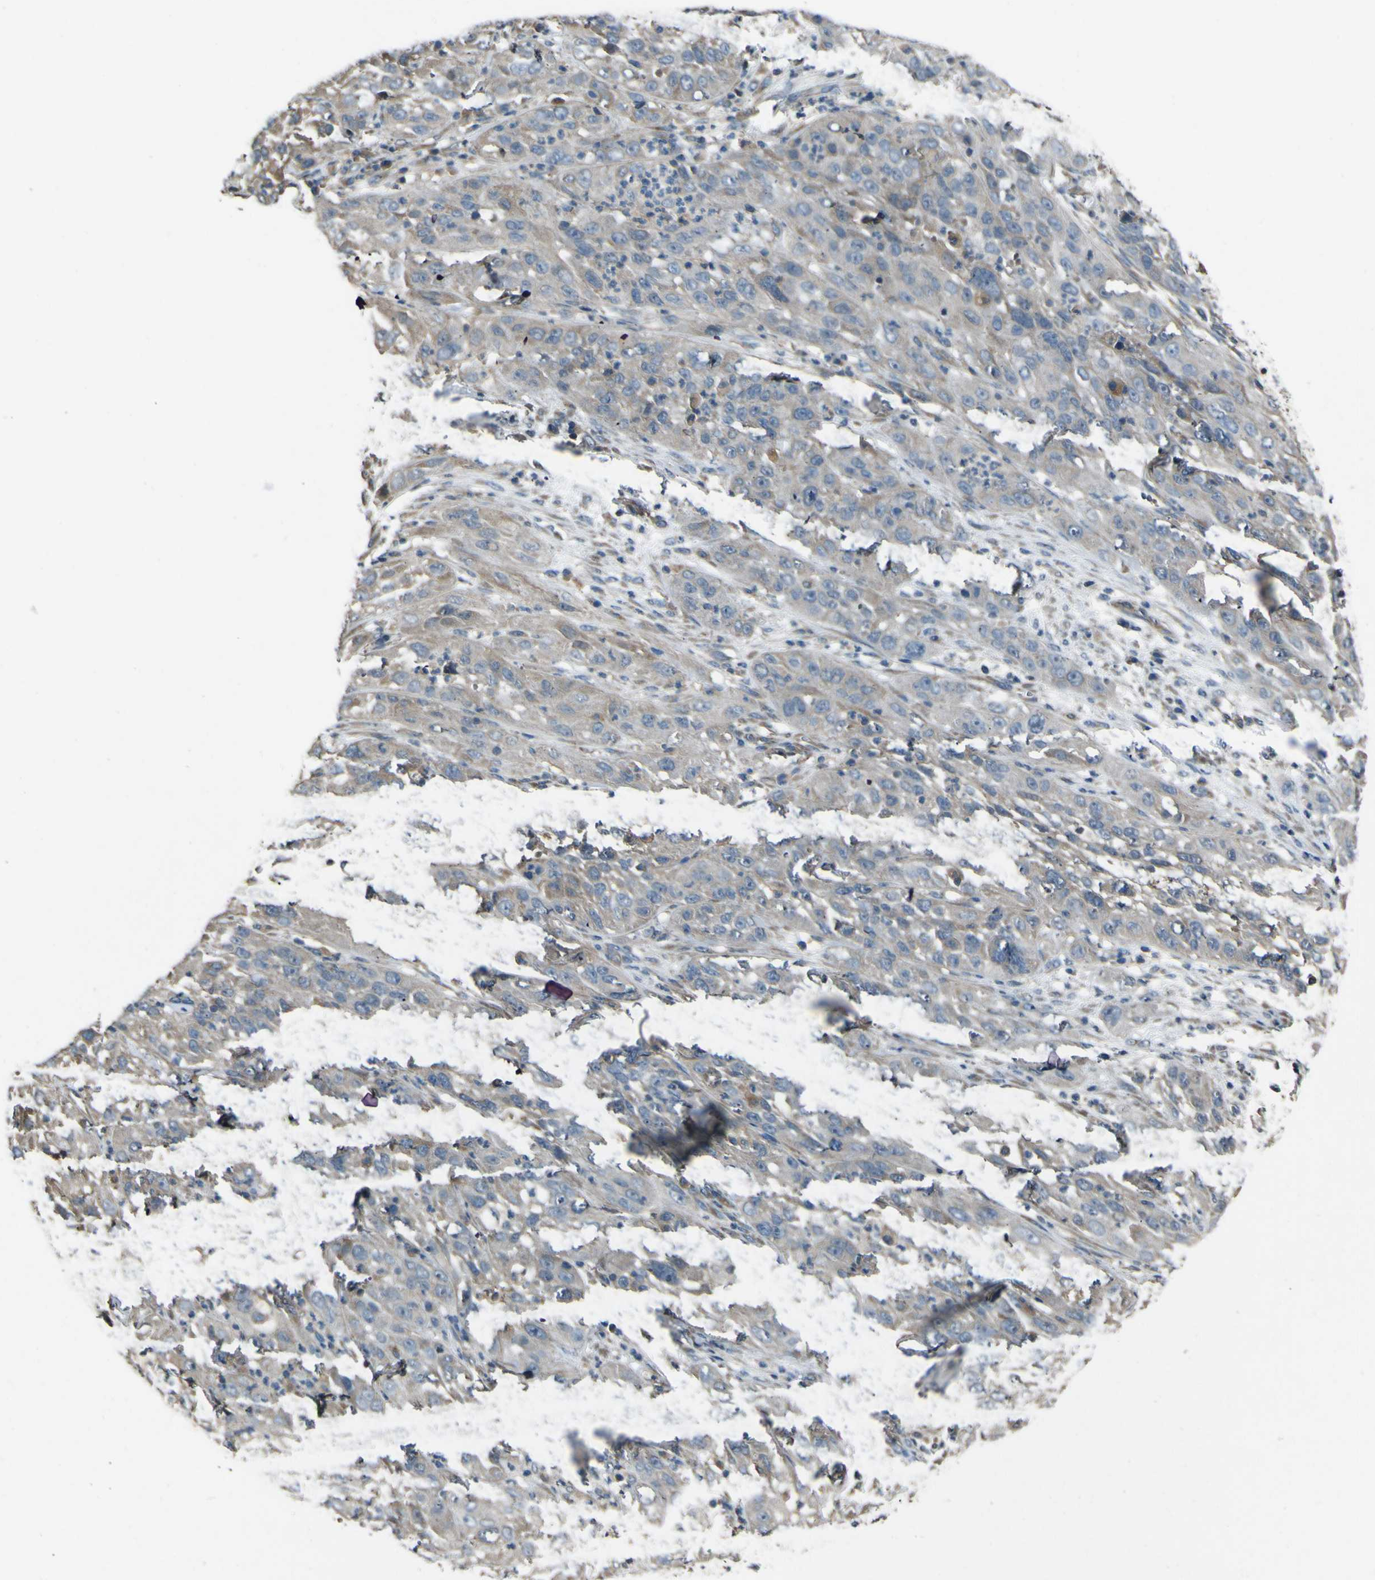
{"staining": {"intensity": "weak", "quantity": "25%-75%", "location": "cytoplasmic/membranous"}, "tissue": "cervical cancer", "cell_type": "Tumor cells", "image_type": "cancer", "snomed": [{"axis": "morphology", "description": "Squamous cell carcinoma, NOS"}, {"axis": "topography", "description": "Cervix"}], "caption": "Immunohistochemical staining of cervical cancer shows weak cytoplasmic/membranous protein expression in about 25%-75% of tumor cells. The protein of interest is shown in brown color, while the nuclei are stained blue.", "gene": "NAALADL2", "patient": {"sex": "female", "age": 32}}